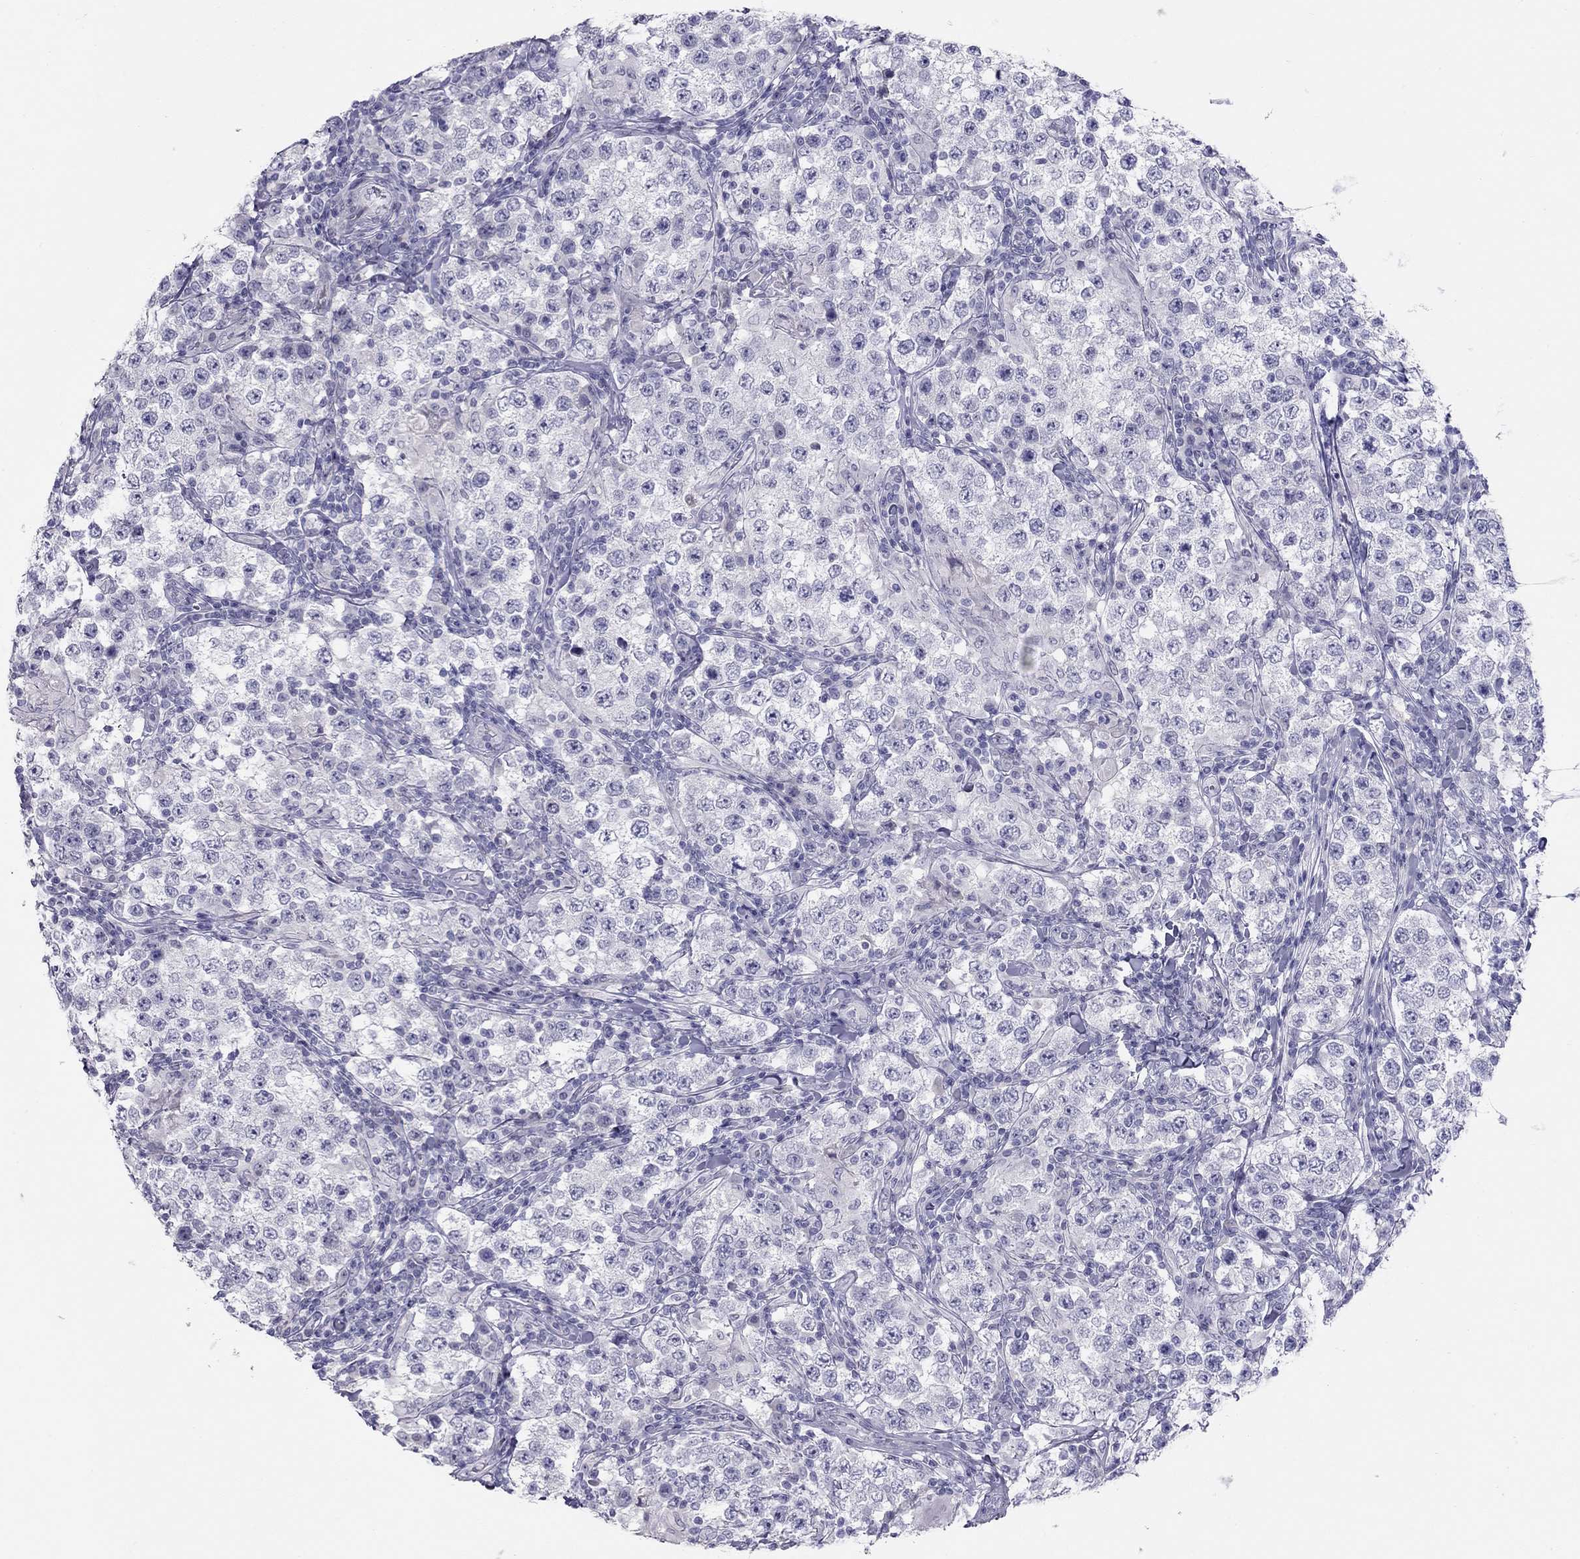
{"staining": {"intensity": "negative", "quantity": "none", "location": "none"}, "tissue": "testis cancer", "cell_type": "Tumor cells", "image_type": "cancer", "snomed": [{"axis": "morphology", "description": "Seminoma, NOS"}, {"axis": "morphology", "description": "Carcinoma, Embryonal, NOS"}, {"axis": "topography", "description": "Testis"}], "caption": "Immunohistochemistry (IHC) image of human embryonal carcinoma (testis) stained for a protein (brown), which demonstrates no expression in tumor cells.", "gene": "KCNV2", "patient": {"sex": "male", "age": 41}}